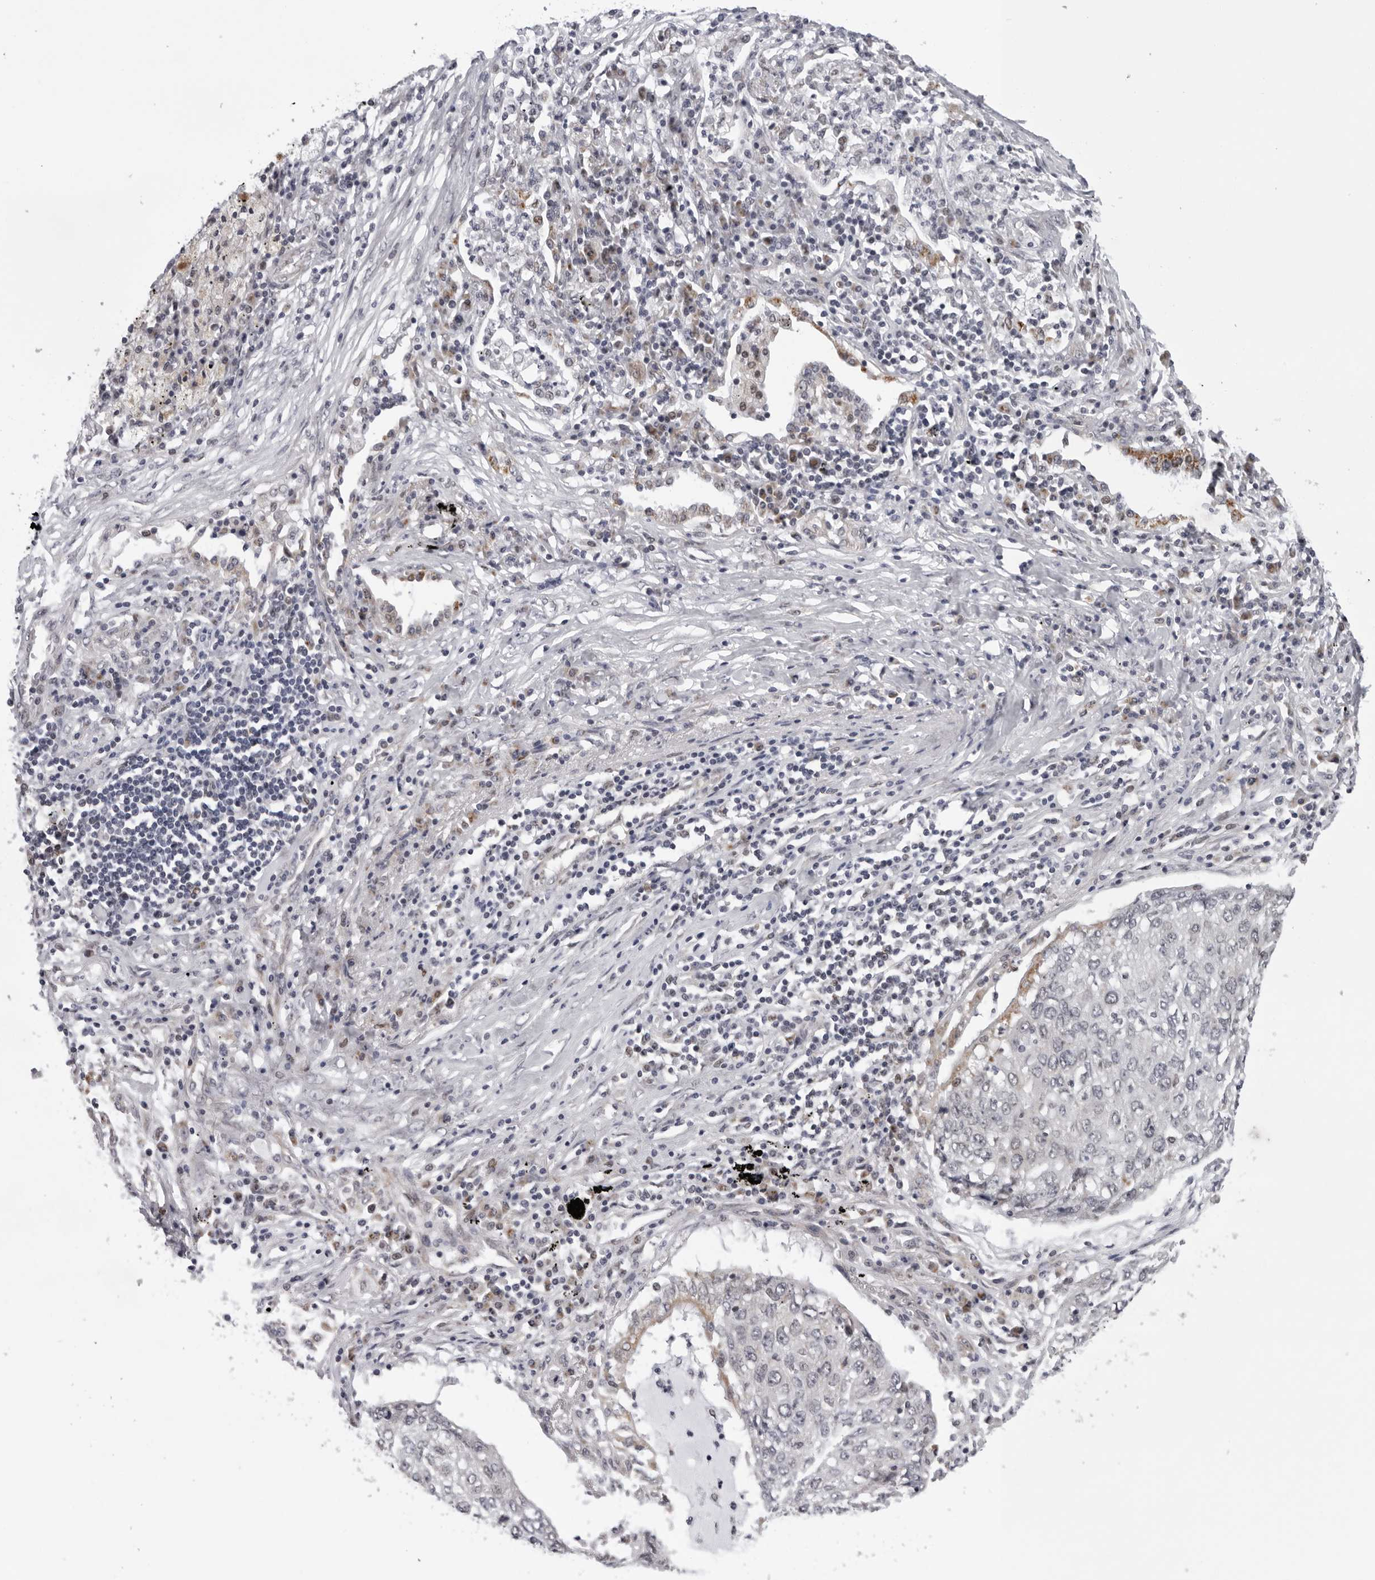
{"staining": {"intensity": "negative", "quantity": "none", "location": "none"}, "tissue": "lung cancer", "cell_type": "Tumor cells", "image_type": "cancer", "snomed": [{"axis": "morphology", "description": "Squamous cell carcinoma, NOS"}, {"axis": "topography", "description": "Lung"}], "caption": "The immunohistochemistry histopathology image has no significant expression in tumor cells of lung squamous cell carcinoma tissue. (Brightfield microscopy of DAB (3,3'-diaminobenzidine) immunohistochemistry at high magnification).", "gene": "CPT2", "patient": {"sex": "female", "age": 63}}